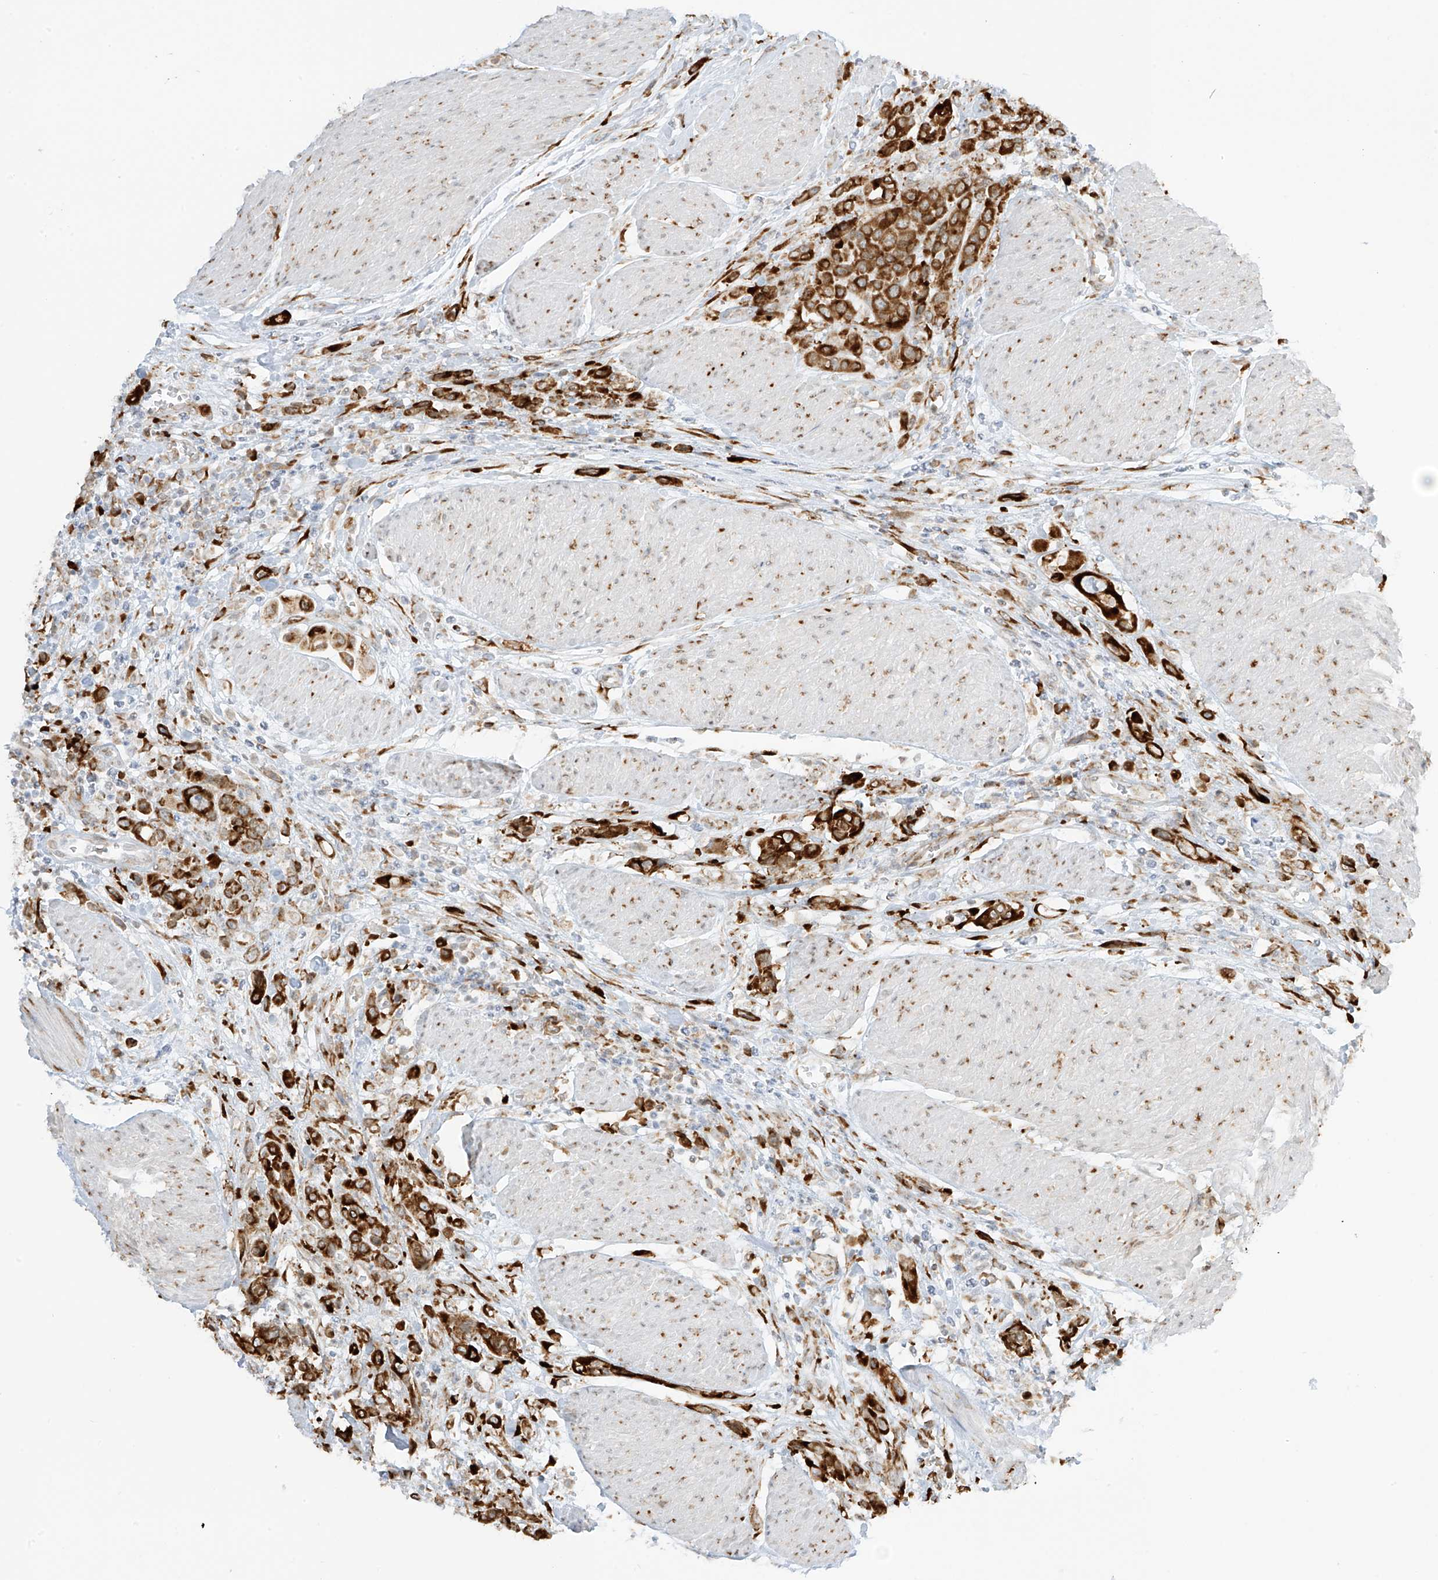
{"staining": {"intensity": "strong", "quantity": ">75%", "location": "cytoplasmic/membranous"}, "tissue": "urothelial cancer", "cell_type": "Tumor cells", "image_type": "cancer", "snomed": [{"axis": "morphology", "description": "Urothelial carcinoma, High grade"}, {"axis": "topography", "description": "Urinary bladder"}], "caption": "Urothelial cancer was stained to show a protein in brown. There is high levels of strong cytoplasmic/membranous positivity in approximately >75% of tumor cells. The protein is stained brown, and the nuclei are stained in blue (DAB (3,3'-diaminobenzidine) IHC with brightfield microscopy, high magnification).", "gene": "LRRC59", "patient": {"sex": "male", "age": 50}}